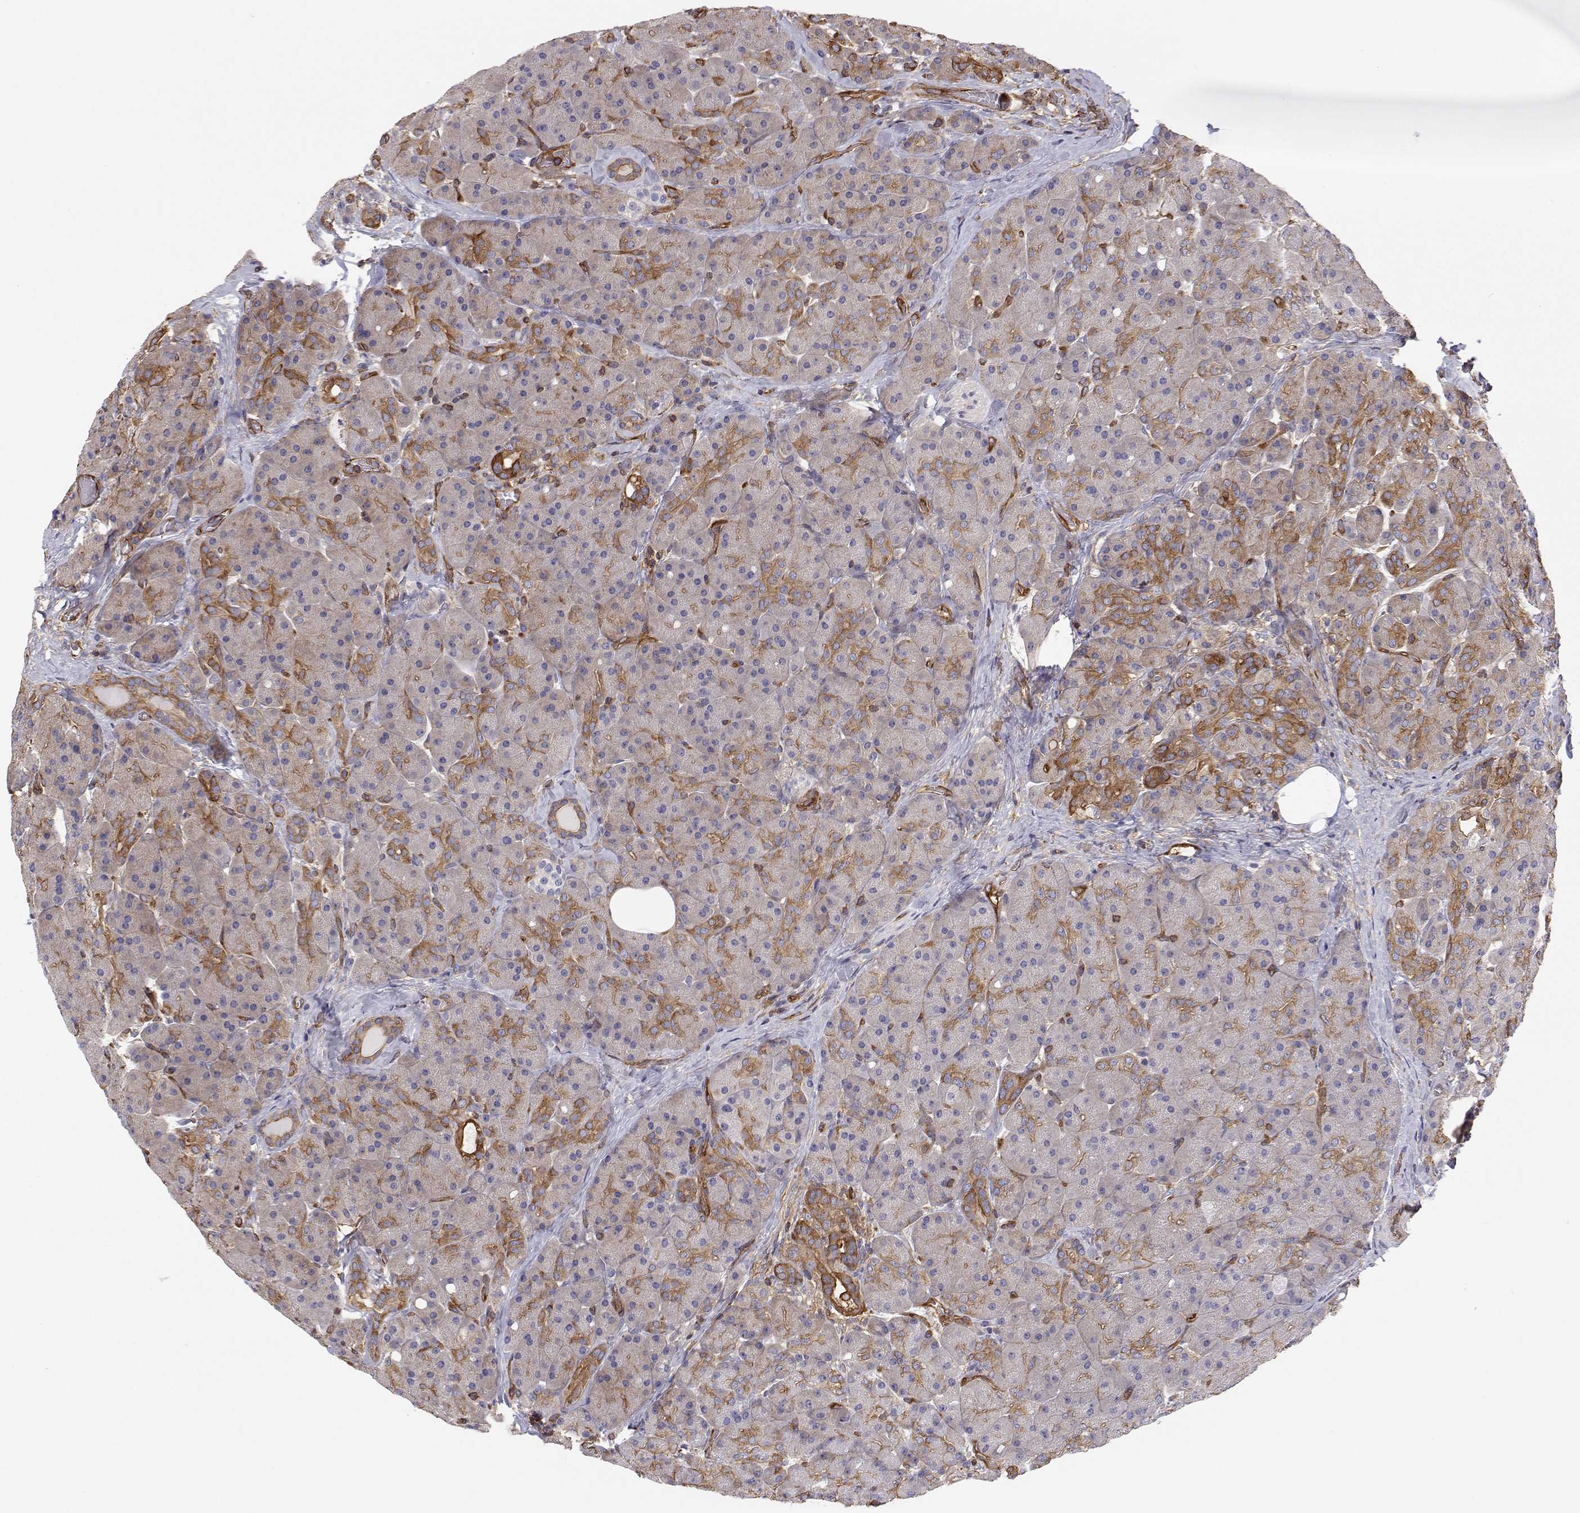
{"staining": {"intensity": "moderate", "quantity": "25%-75%", "location": "cytoplasmic/membranous"}, "tissue": "pancreas", "cell_type": "Exocrine glandular cells", "image_type": "normal", "snomed": [{"axis": "morphology", "description": "Normal tissue, NOS"}, {"axis": "topography", "description": "Pancreas"}], "caption": "A medium amount of moderate cytoplasmic/membranous expression is present in about 25%-75% of exocrine glandular cells in unremarkable pancreas. The protein of interest is stained brown, and the nuclei are stained in blue (DAB (3,3'-diaminobenzidine) IHC with brightfield microscopy, high magnification).", "gene": "MYH9", "patient": {"sex": "male", "age": 55}}